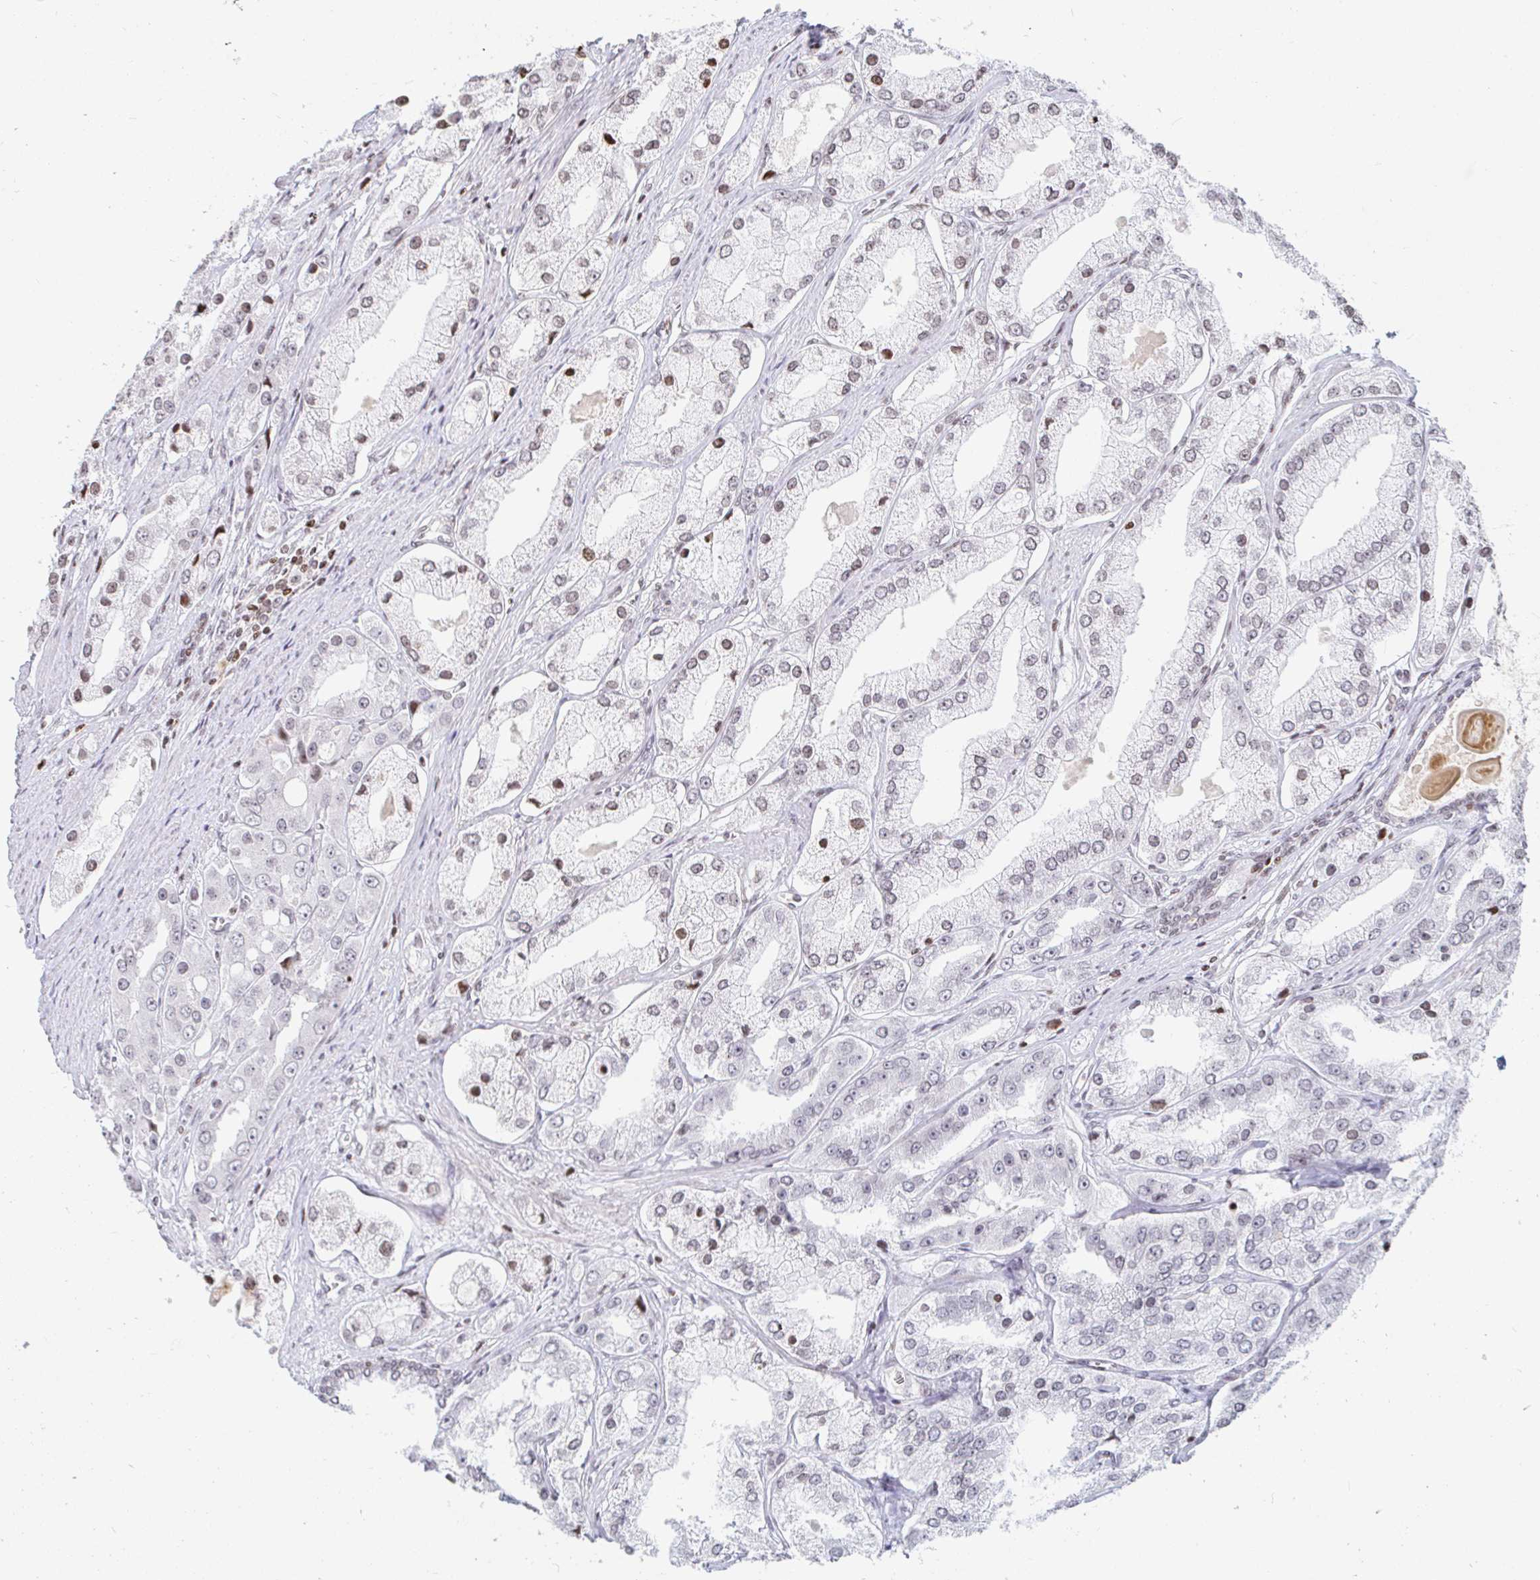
{"staining": {"intensity": "weak", "quantity": "<25%", "location": "nuclear"}, "tissue": "prostate cancer", "cell_type": "Tumor cells", "image_type": "cancer", "snomed": [{"axis": "morphology", "description": "Adenocarcinoma, Low grade"}, {"axis": "topography", "description": "Prostate"}], "caption": "This photomicrograph is of prostate adenocarcinoma (low-grade) stained with immunohistochemistry to label a protein in brown with the nuclei are counter-stained blue. There is no staining in tumor cells.", "gene": "HOXC10", "patient": {"sex": "male", "age": 69}}